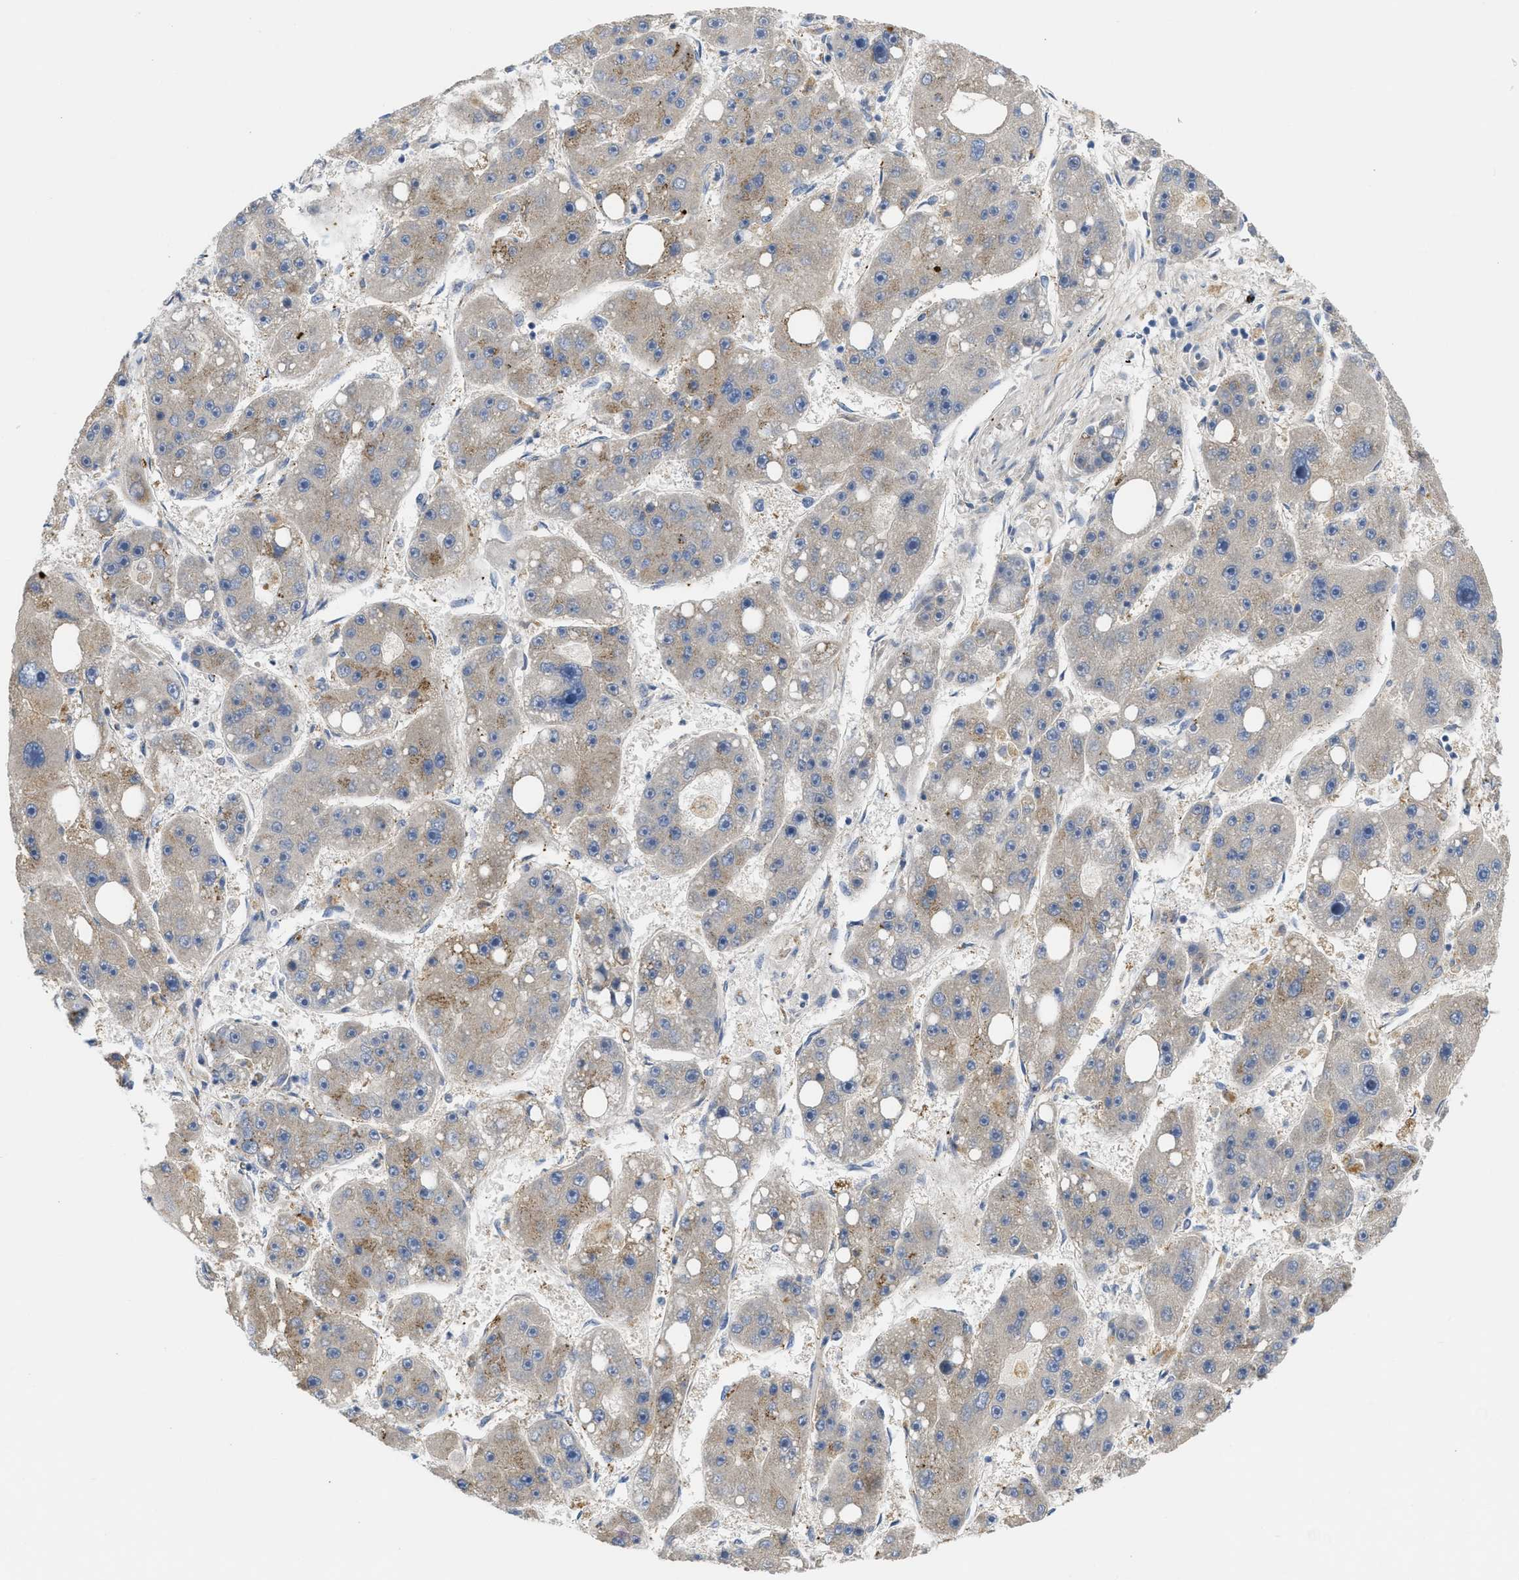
{"staining": {"intensity": "moderate", "quantity": "25%-75%", "location": "cytoplasmic/membranous"}, "tissue": "liver cancer", "cell_type": "Tumor cells", "image_type": "cancer", "snomed": [{"axis": "morphology", "description": "Carcinoma, Hepatocellular, NOS"}, {"axis": "topography", "description": "Liver"}], "caption": "Tumor cells exhibit medium levels of moderate cytoplasmic/membranous staining in approximately 25%-75% of cells in human liver cancer.", "gene": "ZNF70", "patient": {"sex": "female", "age": 61}}